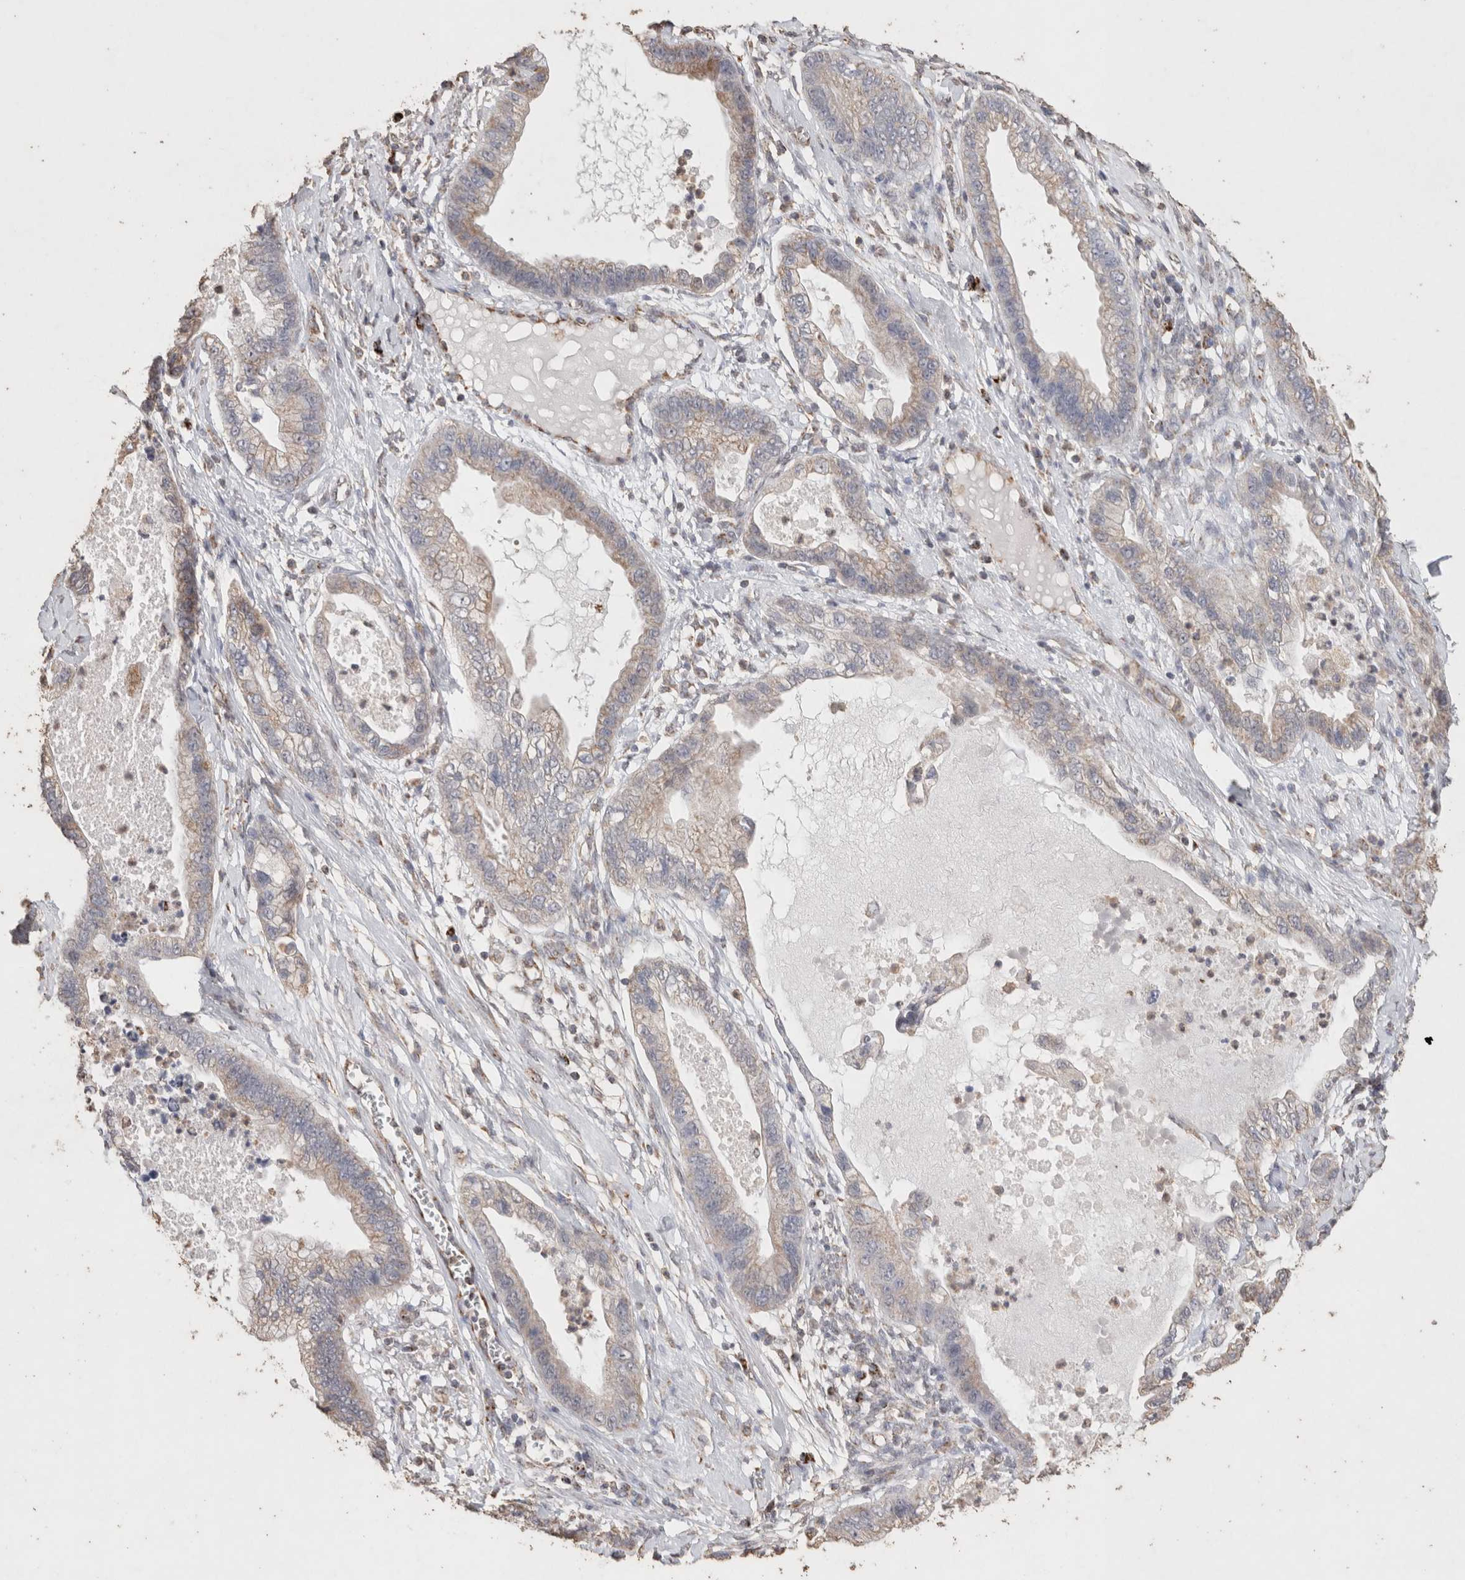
{"staining": {"intensity": "weak", "quantity": "25%-75%", "location": "cytoplasmic/membranous"}, "tissue": "cervical cancer", "cell_type": "Tumor cells", "image_type": "cancer", "snomed": [{"axis": "morphology", "description": "Adenocarcinoma, NOS"}, {"axis": "topography", "description": "Cervix"}], "caption": "Immunohistochemical staining of cervical cancer shows low levels of weak cytoplasmic/membranous positivity in approximately 25%-75% of tumor cells.", "gene": "ACADM", "patient": {"sex": "female", "age": 44}}